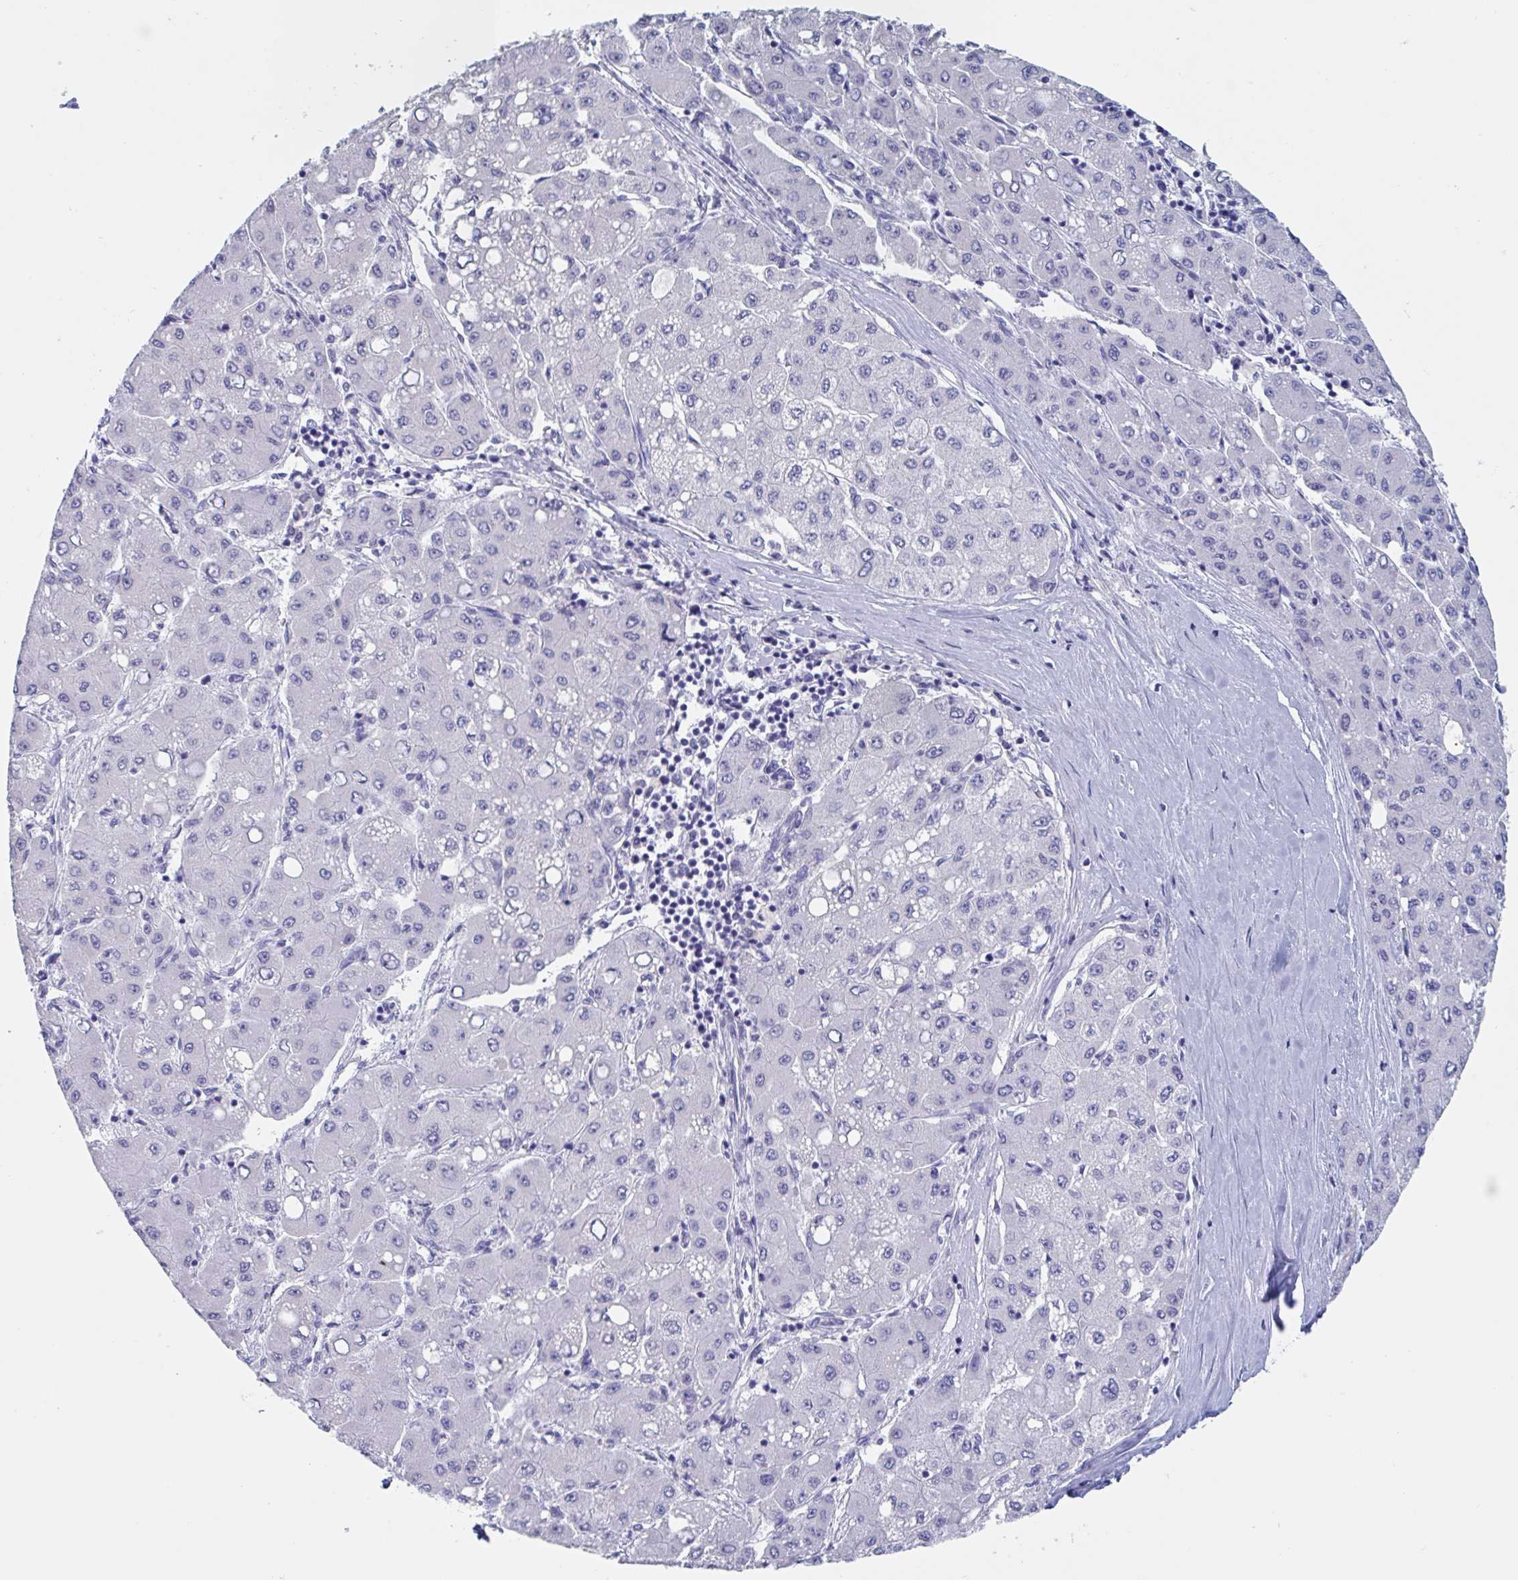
{"staining": {"intensity": "negative", "quantity": "none", "location": "none"}, "tissue": "liver cancer", "cell_type": "Tumor cells", "image_type": "cancer", "snomed": [{"axis": "morphology", "description": "Carcinoma, Hepatocellular, NOS"}, {"axis": "topography", "description": "Liver"}], "caption": "This is a image of IHC staining of liver cancer, which shows no expression in tumor cells. (DAB (3,3'-diaminobenzidine) IHC visualized using brightfield microscopy, high magnification).", "gene": "DPEP3", "patient": {"sex": "male", "age": 40}}